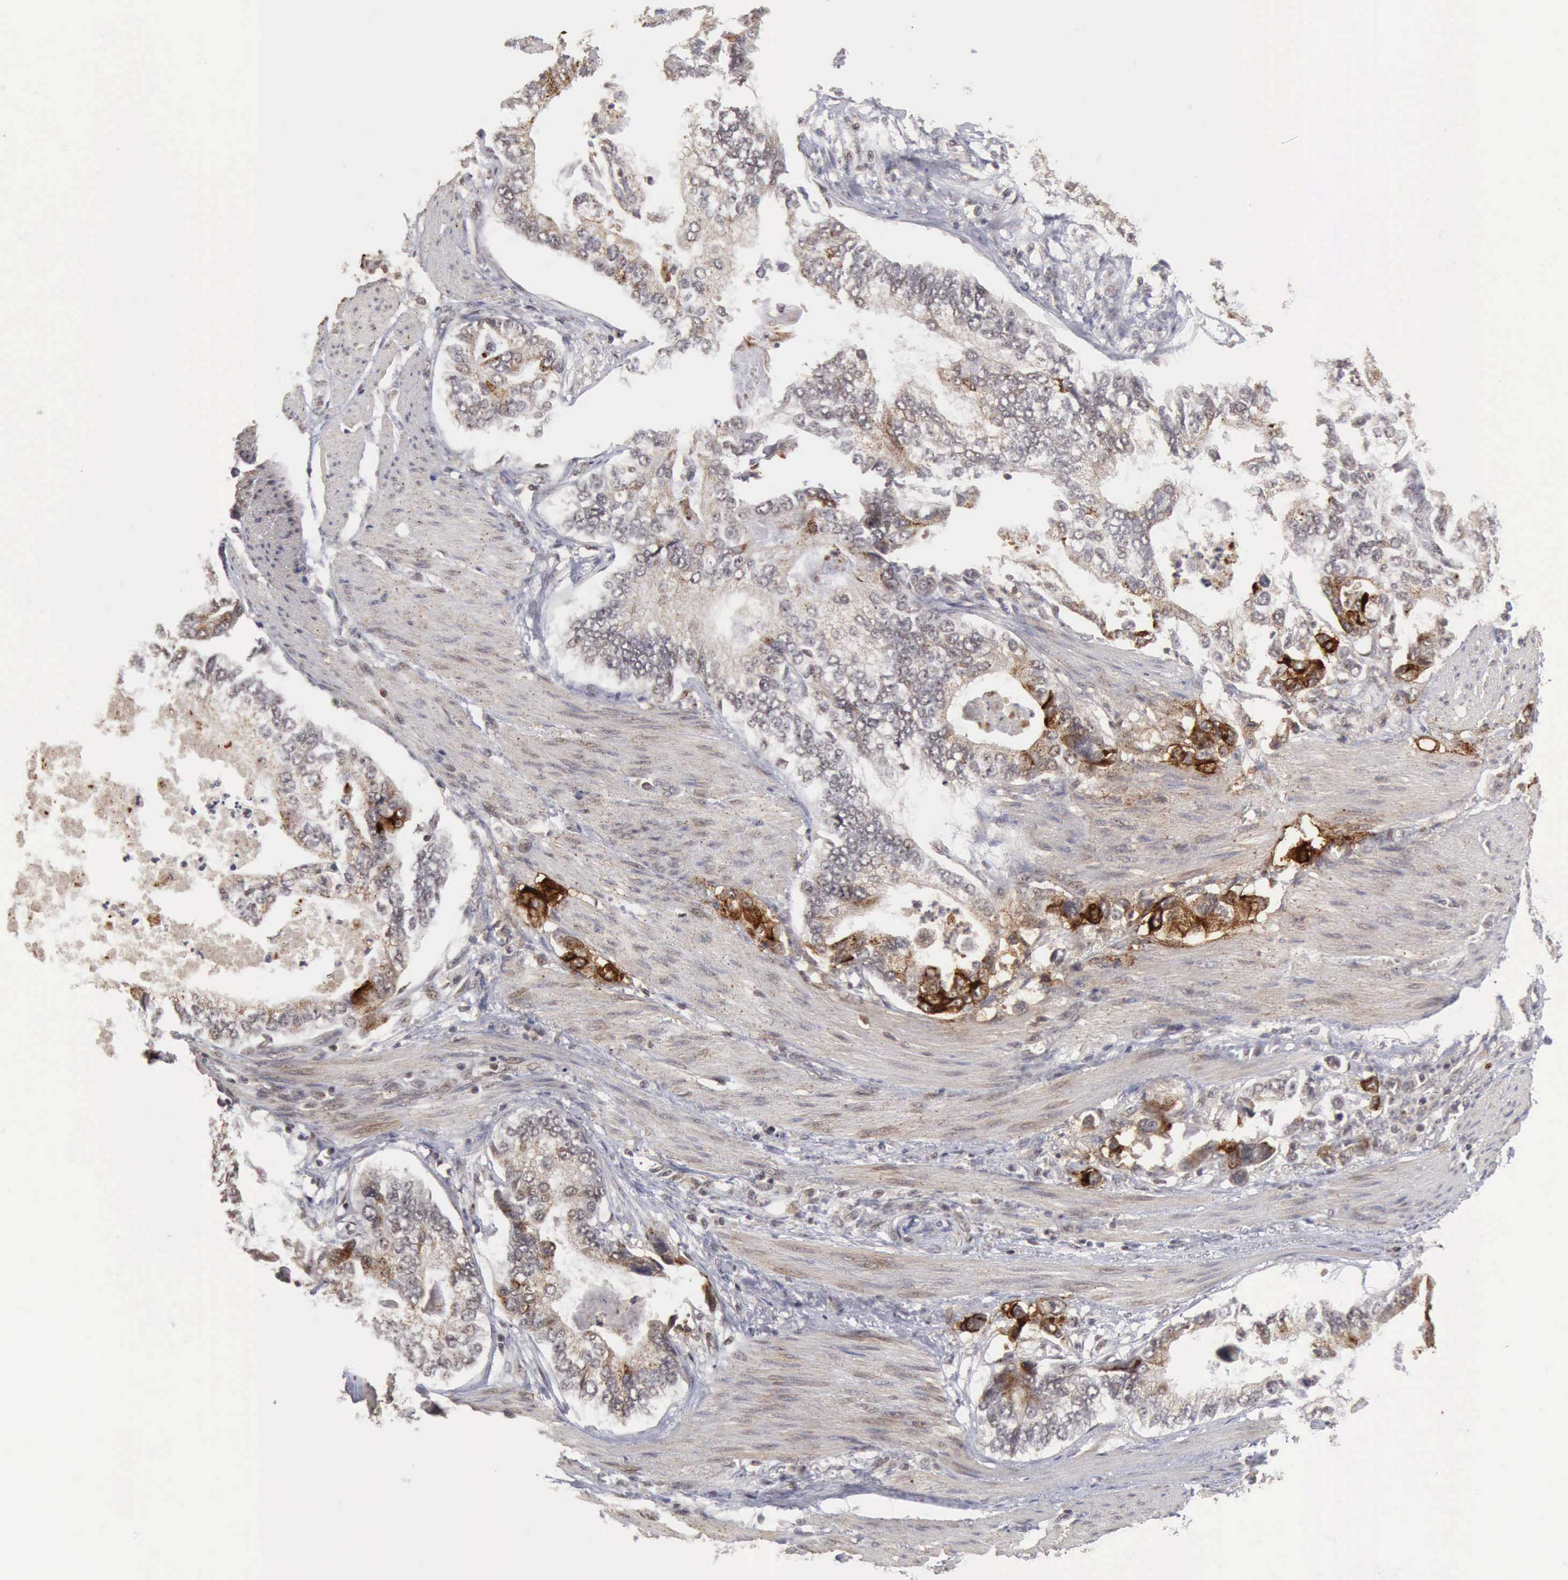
{"staining": {"intensity": "moderate", "quantity": "25%-75%", "location": "cytoplasmic/membranous"}, "tissue": "stomach cancer", "cell_type": "Tumor cells", "image_type": "cancer", "snomed": [{"axis": "morphology", "description": "Adenocarcinoma, NOS"}, {"axis": "topography", "description": "Pancreas"}, {"axis": "topography", "description": "Stomach, upper"}], "caption": "This is a photomicrograph of immunohistochemistry staining of stomach adenocarcinoma, which shows moderate expression in the cytoplasmic/membranous of tumor cells.", "gene": "CDKN2A", "patient": {"sex": "male", "age": 77}}